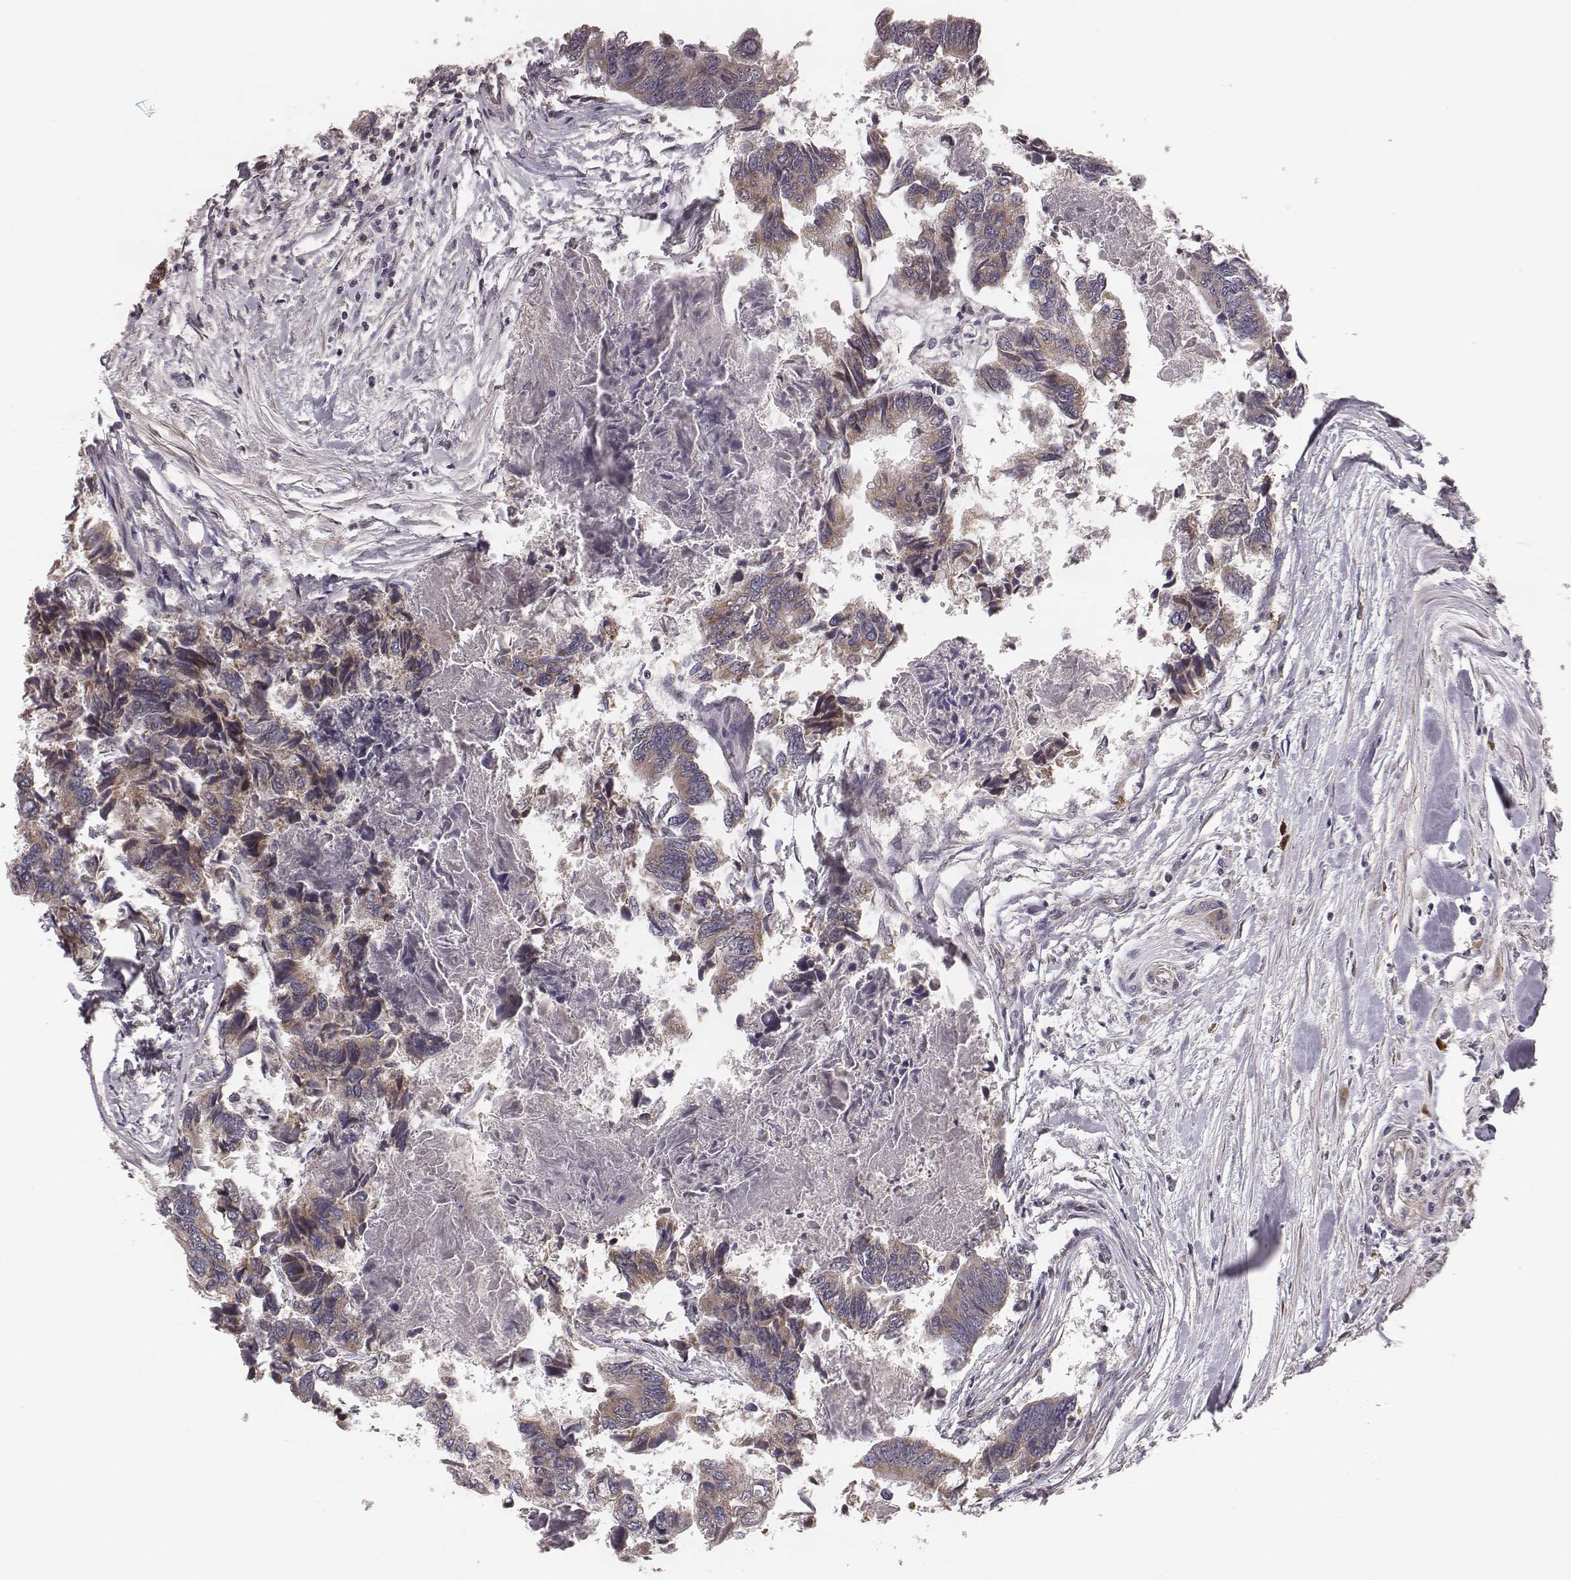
{"staining": {"intensity": "weak", "quantity": "25%-75%", "location": "cytoplasmic/membranous"}, "tissue": "colorectal cancer", "cell_type": "Tumor cells", "image_type": "cancer", "snomed": [{"axis": "morphology", "description": "Adenocarcinoma, NOS"}, {"axis": "topography", "description": "Colon"}], "caption": "Weak cytoplasmic/membranous staining is identified in approximately 25%-75% of tumor cells in colorectal adenocarcinoma.", "gene": "ZDHHC21", "patient": {"sex": "female", "age": 65}}